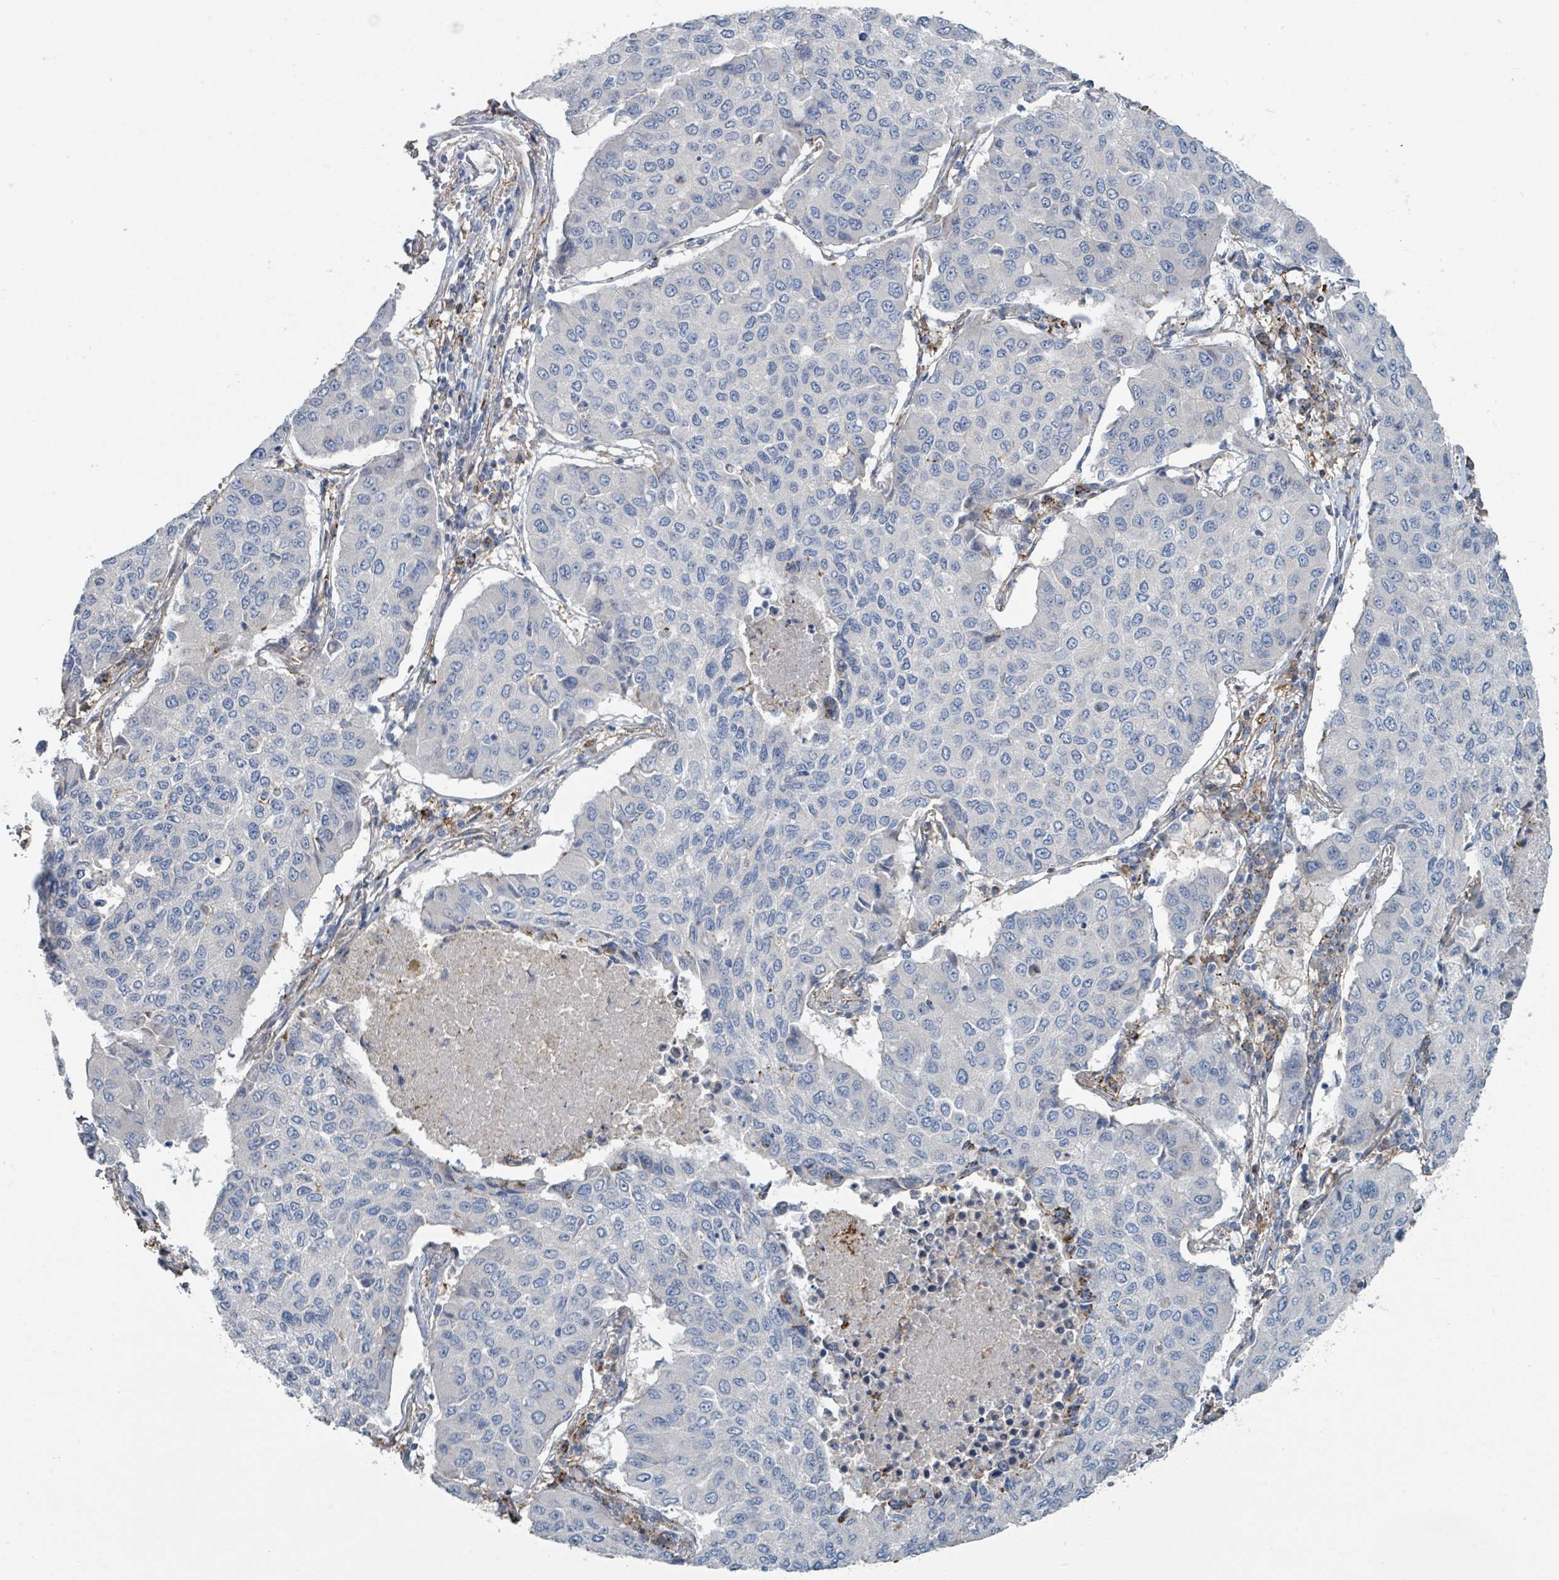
{"staining": {"intensity": "negative", "quantity": "none", "location": "none"}, "tissue": "lung cancer", "cell_type": "Tumor cells", "image_type": "cancer", "snomed": [{"axis": "morphology", "description": "Squamous cell carcinoma, NOS"}, {"axis": "topography", "description": "Lung"}], "caption": "Lung cancer was stained to show a protein in brown. There is no significant positivity in tumor cells. (DAB (3,3'-diaminobenzidine) immunohistochemistry with hematoxylin counter stain).", "gene": "LRRC42", "patient": {"sex": "male", "age": 74}}